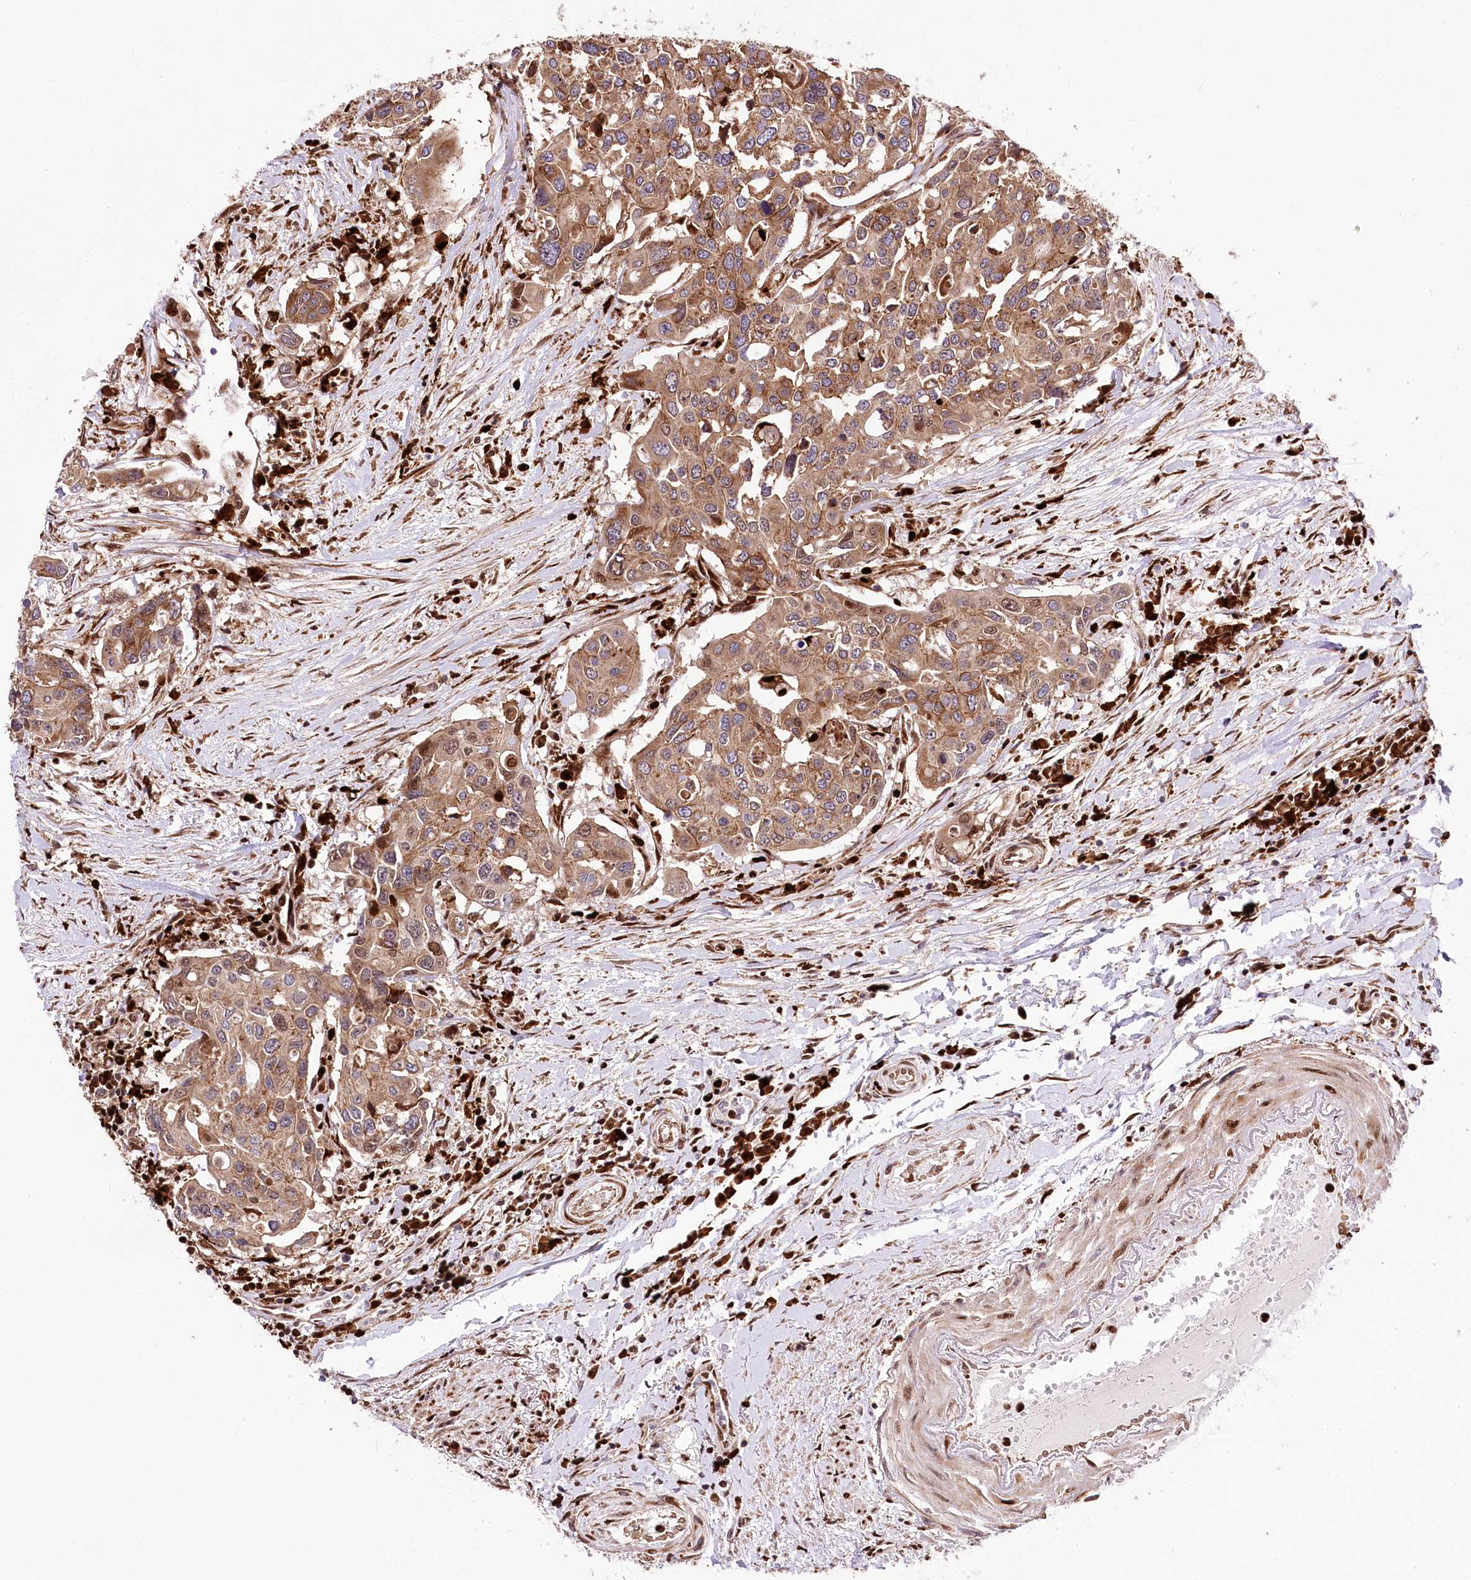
{"staining": {"intensity": "moderate", "quantity": ">75%", "location": "cytoplasmic/membranous"}, "tissue": "colorectal cancer", "cell_type": "Tumor cells", "image_type": "cancer", "snomed": [{"axis": "morphology", "description": "Adenocarcinoma, NOS"}, {"axis": "topography", "description": "Colon"}], "caption": "Protein positivity by IHC displays moderate cytoplasmic/membranous expression in about >75% of tumor cells in colorectal cancer.", "gene": "FIGN", "patient": {"sex": "male", "age": 77}}